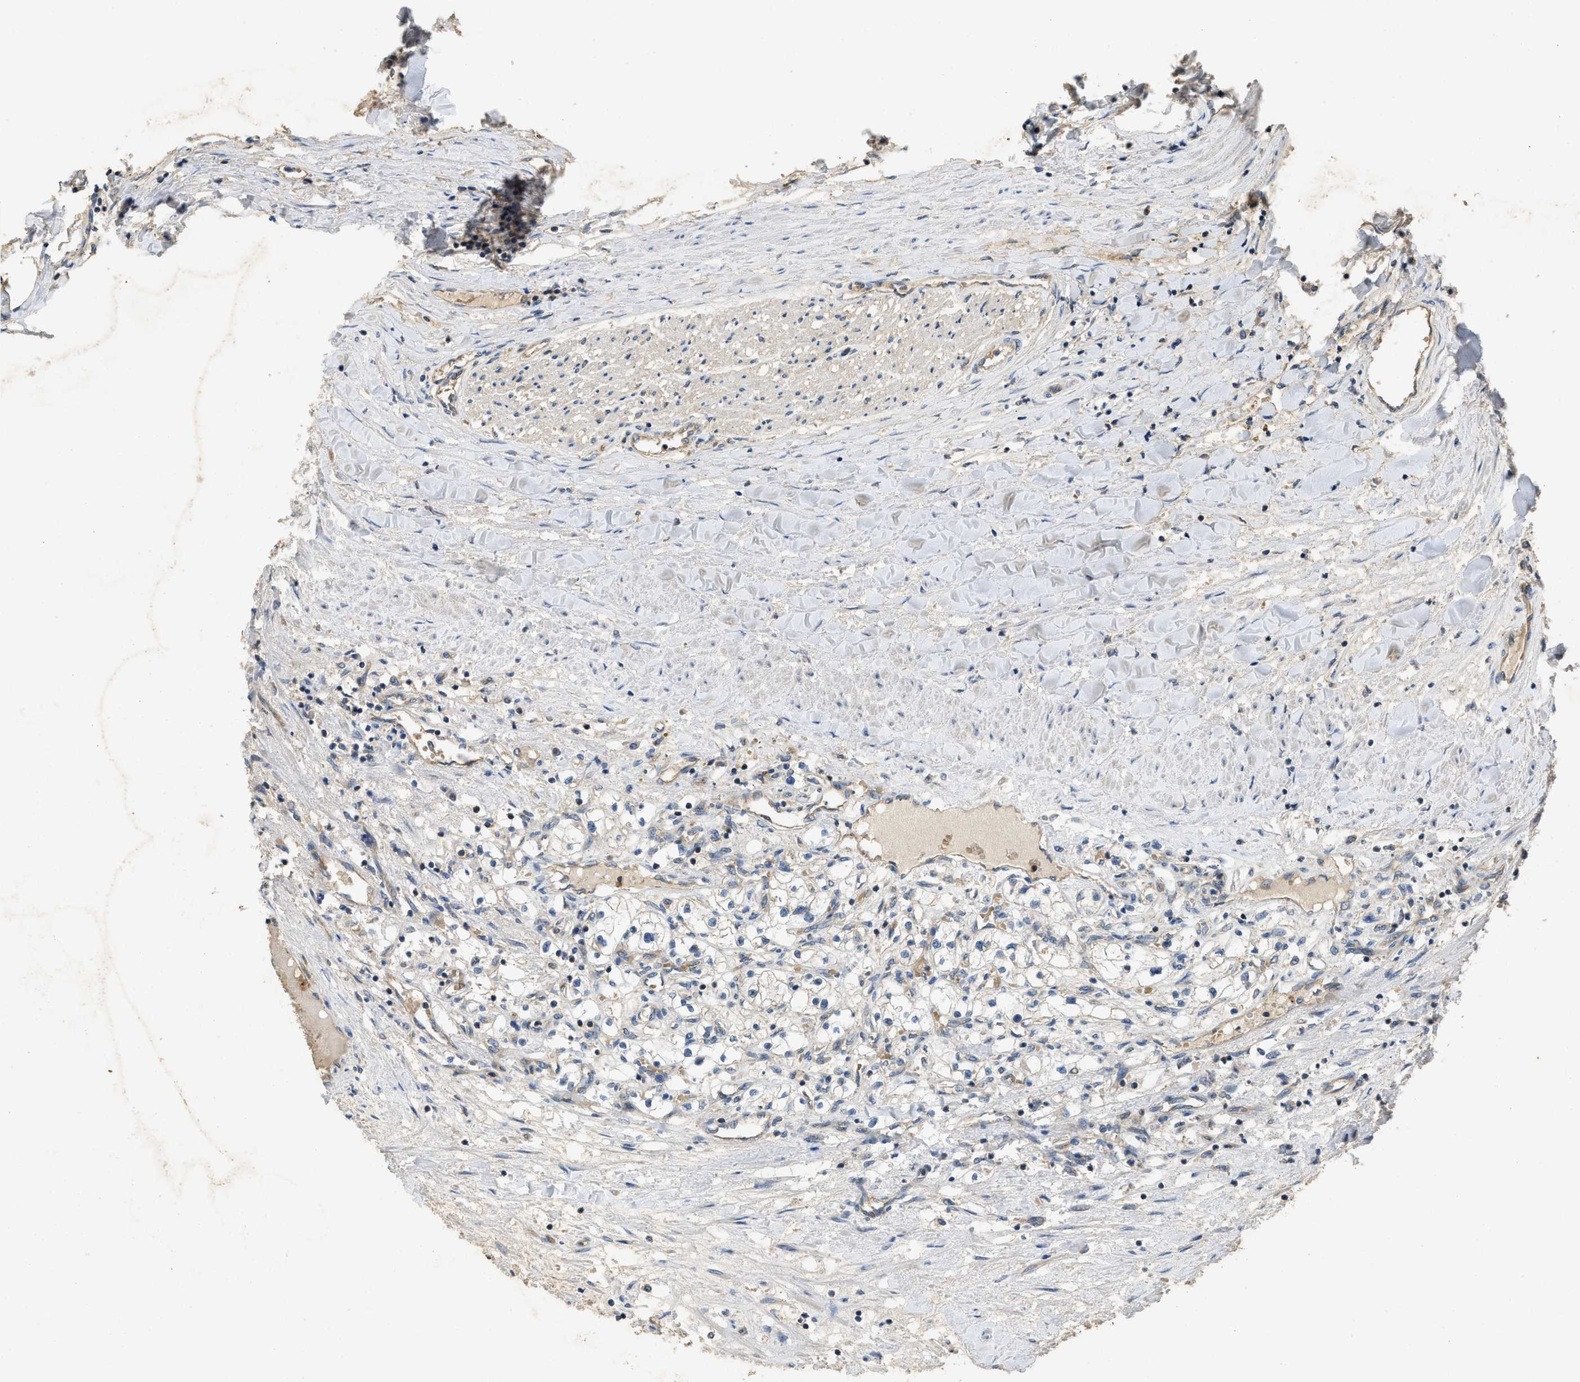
{"staining": {"intensity": "negative", "quantity": "none", "location": "none"}, "tissue": "renal cancer", "cell_type": "Tumor cells", "image_type": "cancer", "snomed": [{"axis": "morphology", "description": "Adenocarcinoma, NOS"}, {"axis": "topography", "description": "Kidney"}], "caption": "There is no significant staining in tumor cells of renal cancer (adenocarcinoma).", "gene": "PPP3CA", "patient": {"sex": "male", "age": 68}}